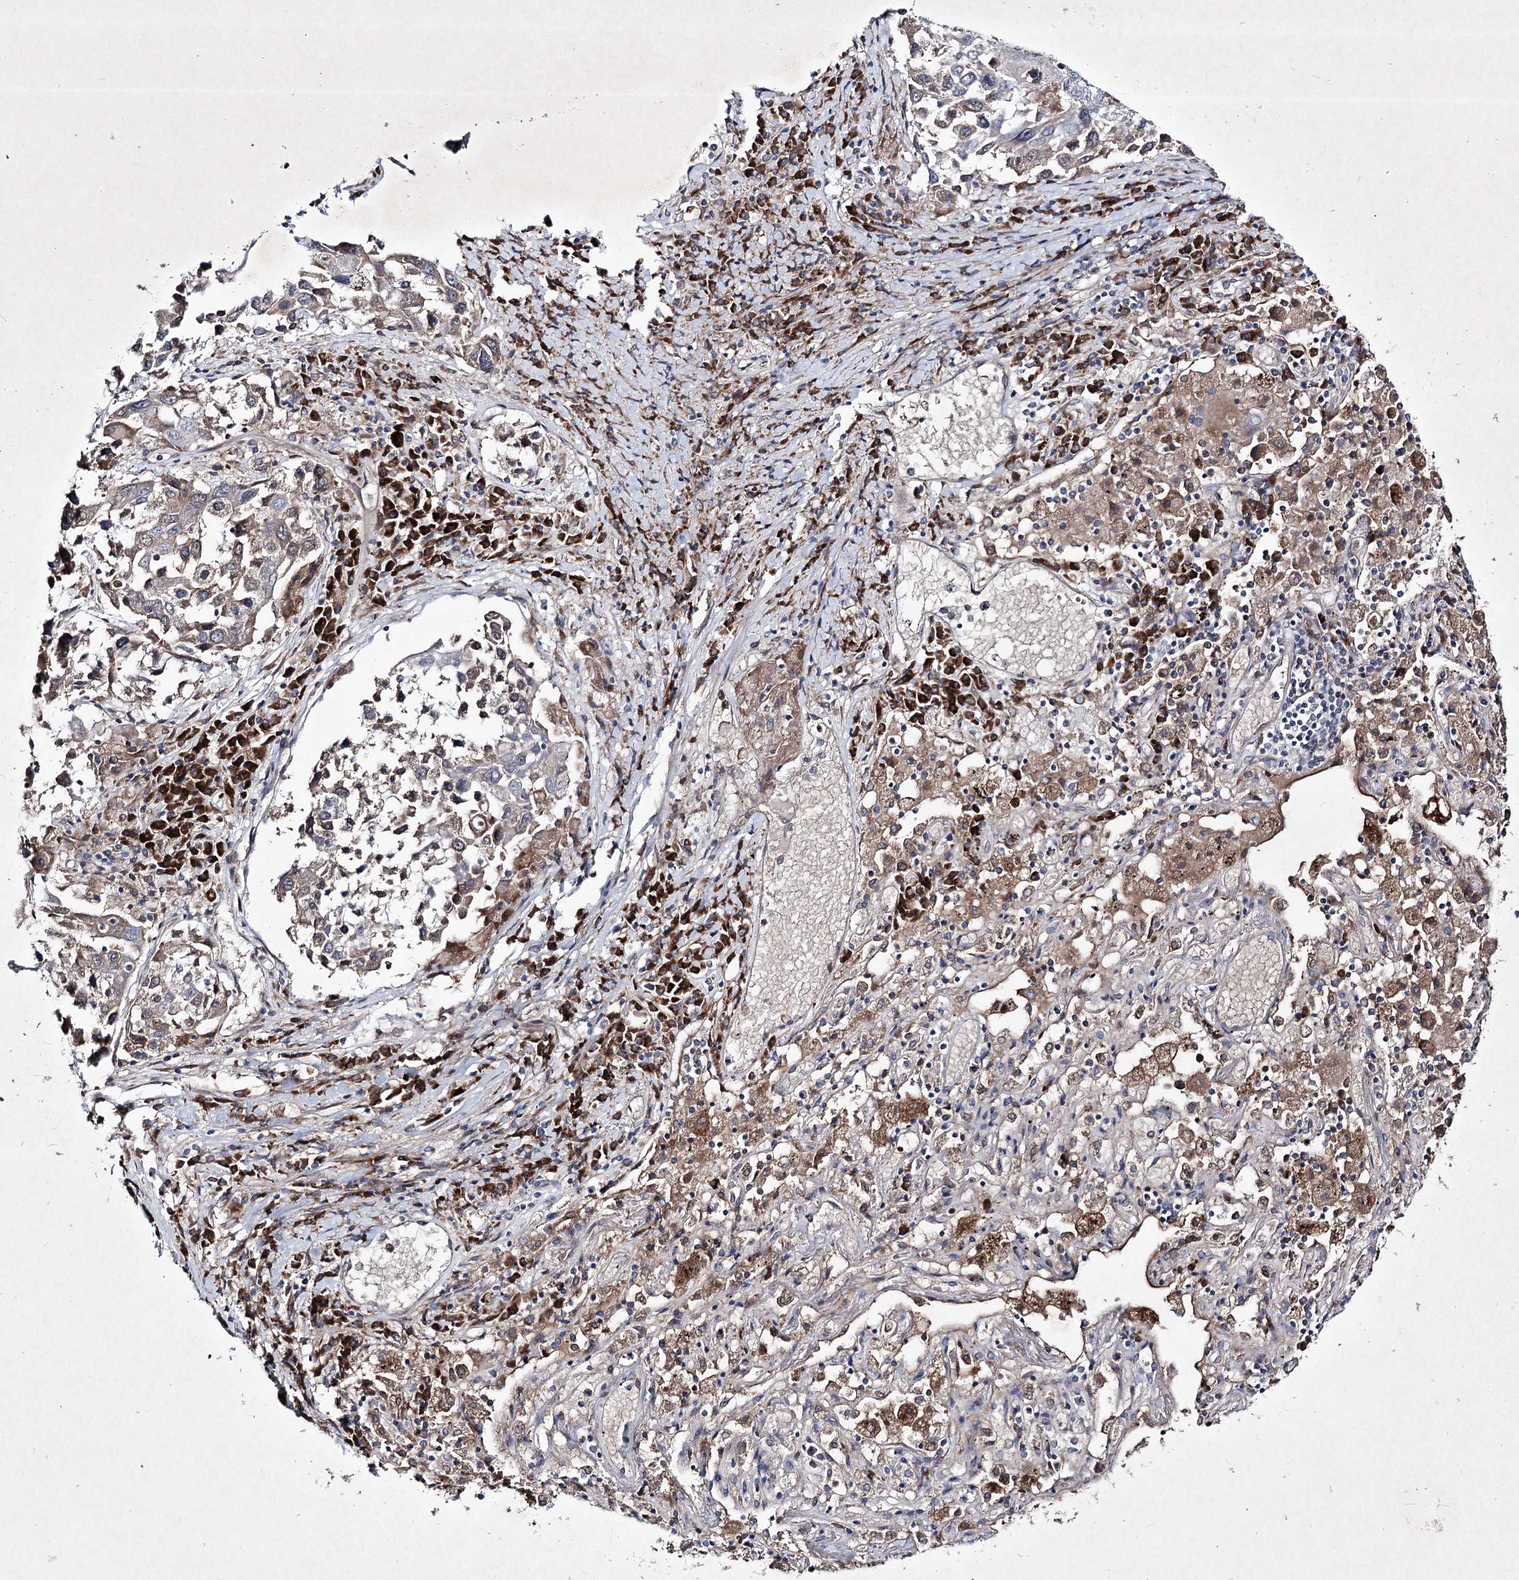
{"staining": {"intensity": "weak", "quantity": "<25%", "location": "cytoplasmic/membranous"}, "tissue": "lung cancer", "cell_type": "Tumor cells", "image_type": "cancer", "snomed": [{"axis": "morphology", "description": "Squamous cell carcinoma, NOS"}, {"axis": "topography", "description": "Lung"}], "caption": "Tumor cells are negative for brown protein staining in lung squamous cell carcinoma. (Brightfield microscopy of DAB immunohistochemistry (IHC) at high magnification).", "gene": "ALG9", "patient": {"sex": "male", "age": 65}}